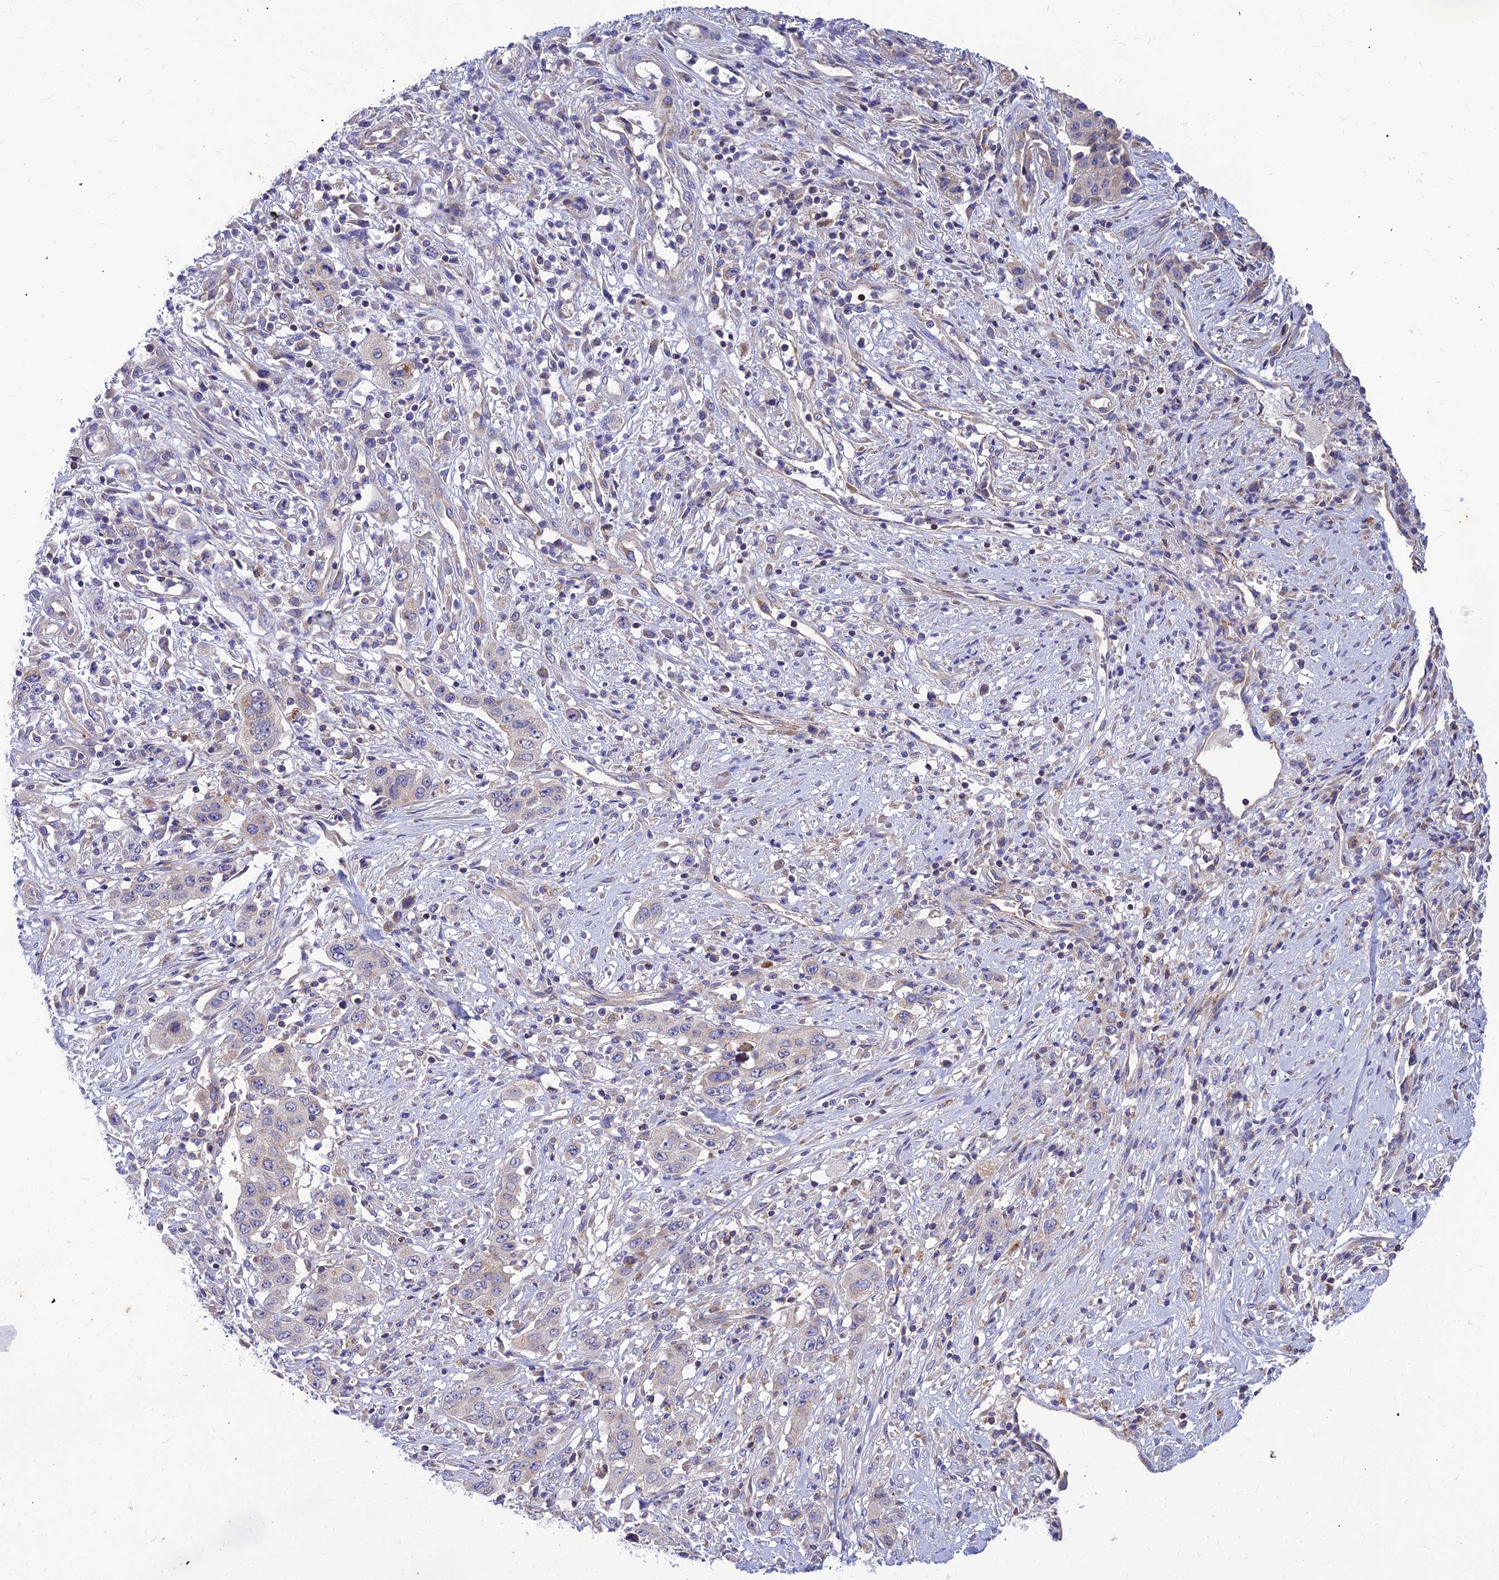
{"staining": {"intensity": "negative", "quantity": "none", "location": "none"}, "tissue": "stomach cancer", "cell_type": "Tumor cells", "image_type": "cancer", "snomed": [{"axis": "morphology", "description": "Adenocarcinoma, NOS"}, {"axis": "topography", "description": "Stomach, upper"}], "caption": "Immunohistochemical staining of human adenocarcinoma (stomach) displays no significant staining in tumor cells.", "gene": "ASPHD1", "patient": {"sex": "male", "age": 62}}